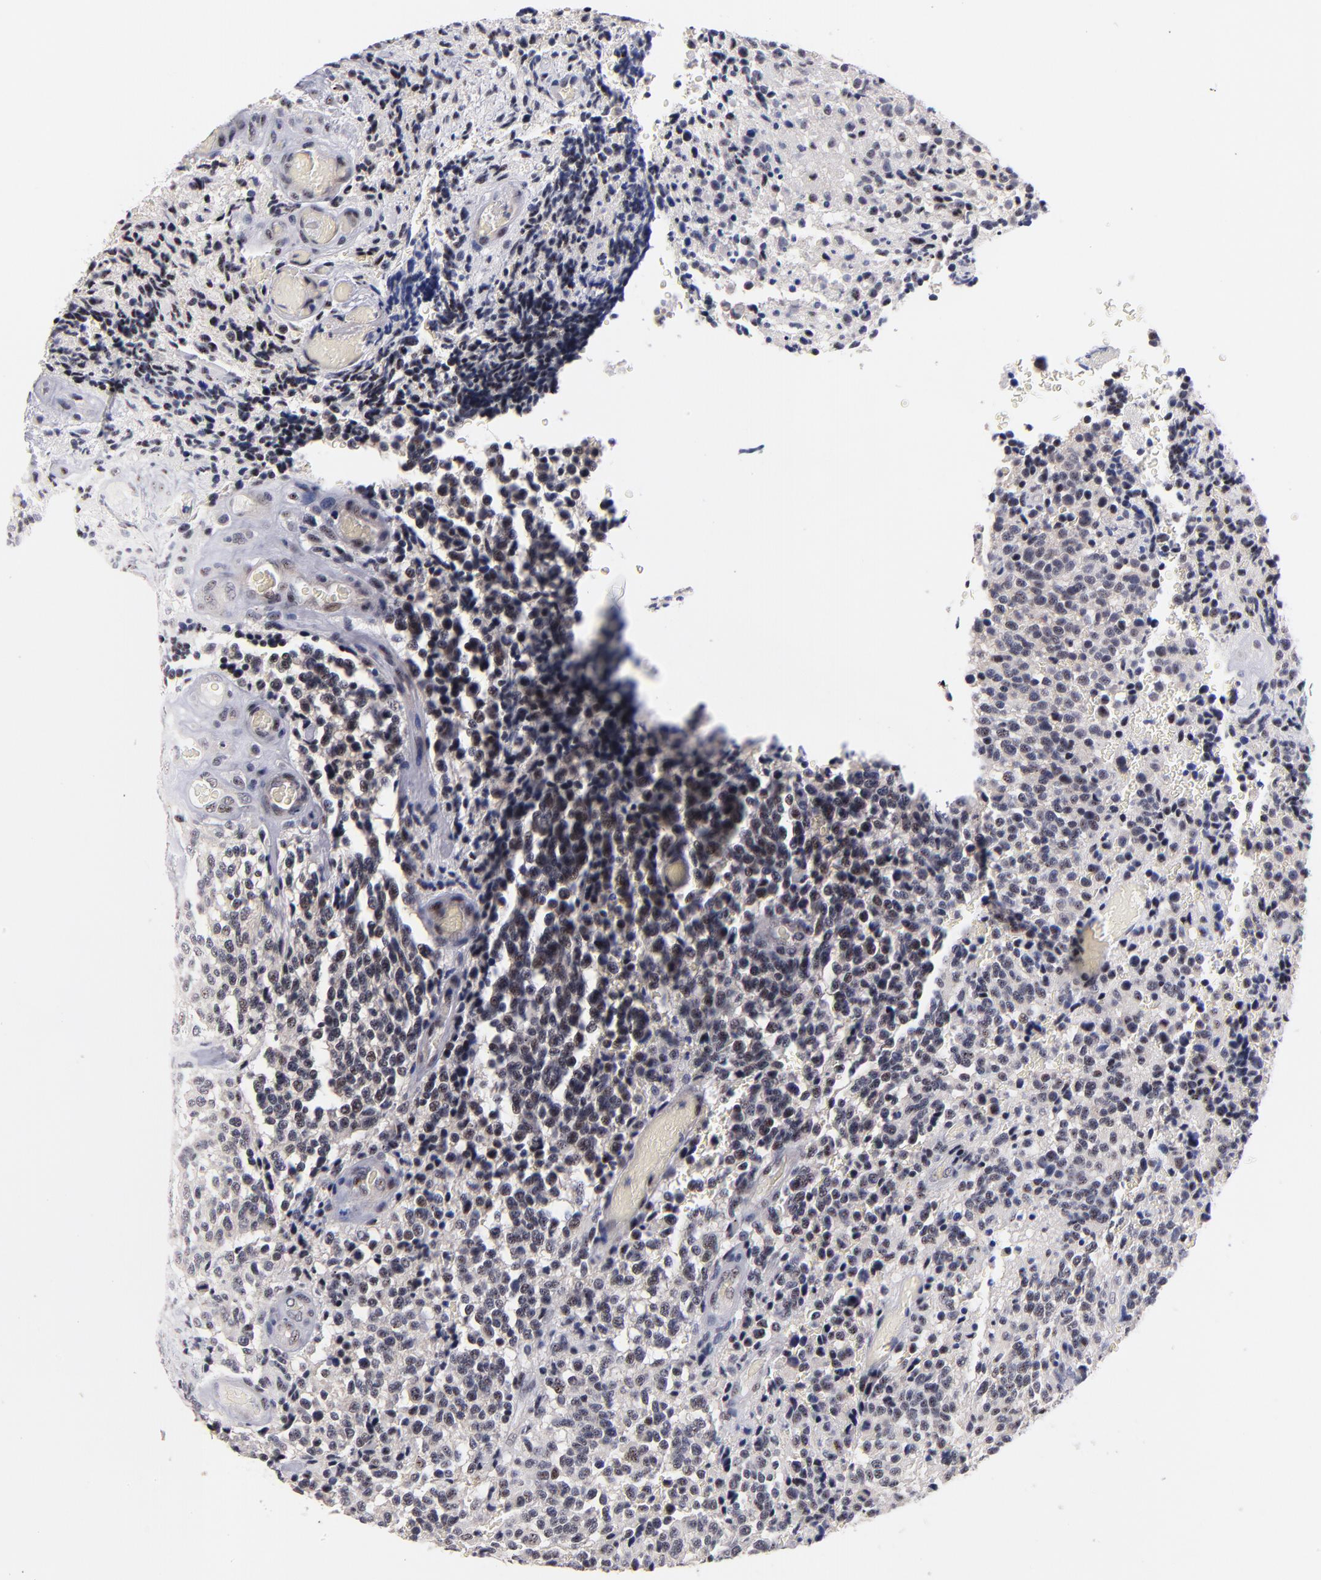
{"staining": {"intensity": "weak", "quantity": "<25%", "location": "nuclear"}, "tissue": "glioma", "cell_type": "Tumor cells", "image_type": "cancer", "snomed": [{"axis": "morphology", "description": "Glioma, malignant, High grade"}, {"axis": "topography", "description": "Brain"}], "caption": "This image is of glioma stained with immunohistochemistry (IHC) to label a protein in brown with the nuclei are counter-stained blue. There is no expression in tumor cells.", "gene": "RAF1", "patient": {"sex": "male", "age": 36}}